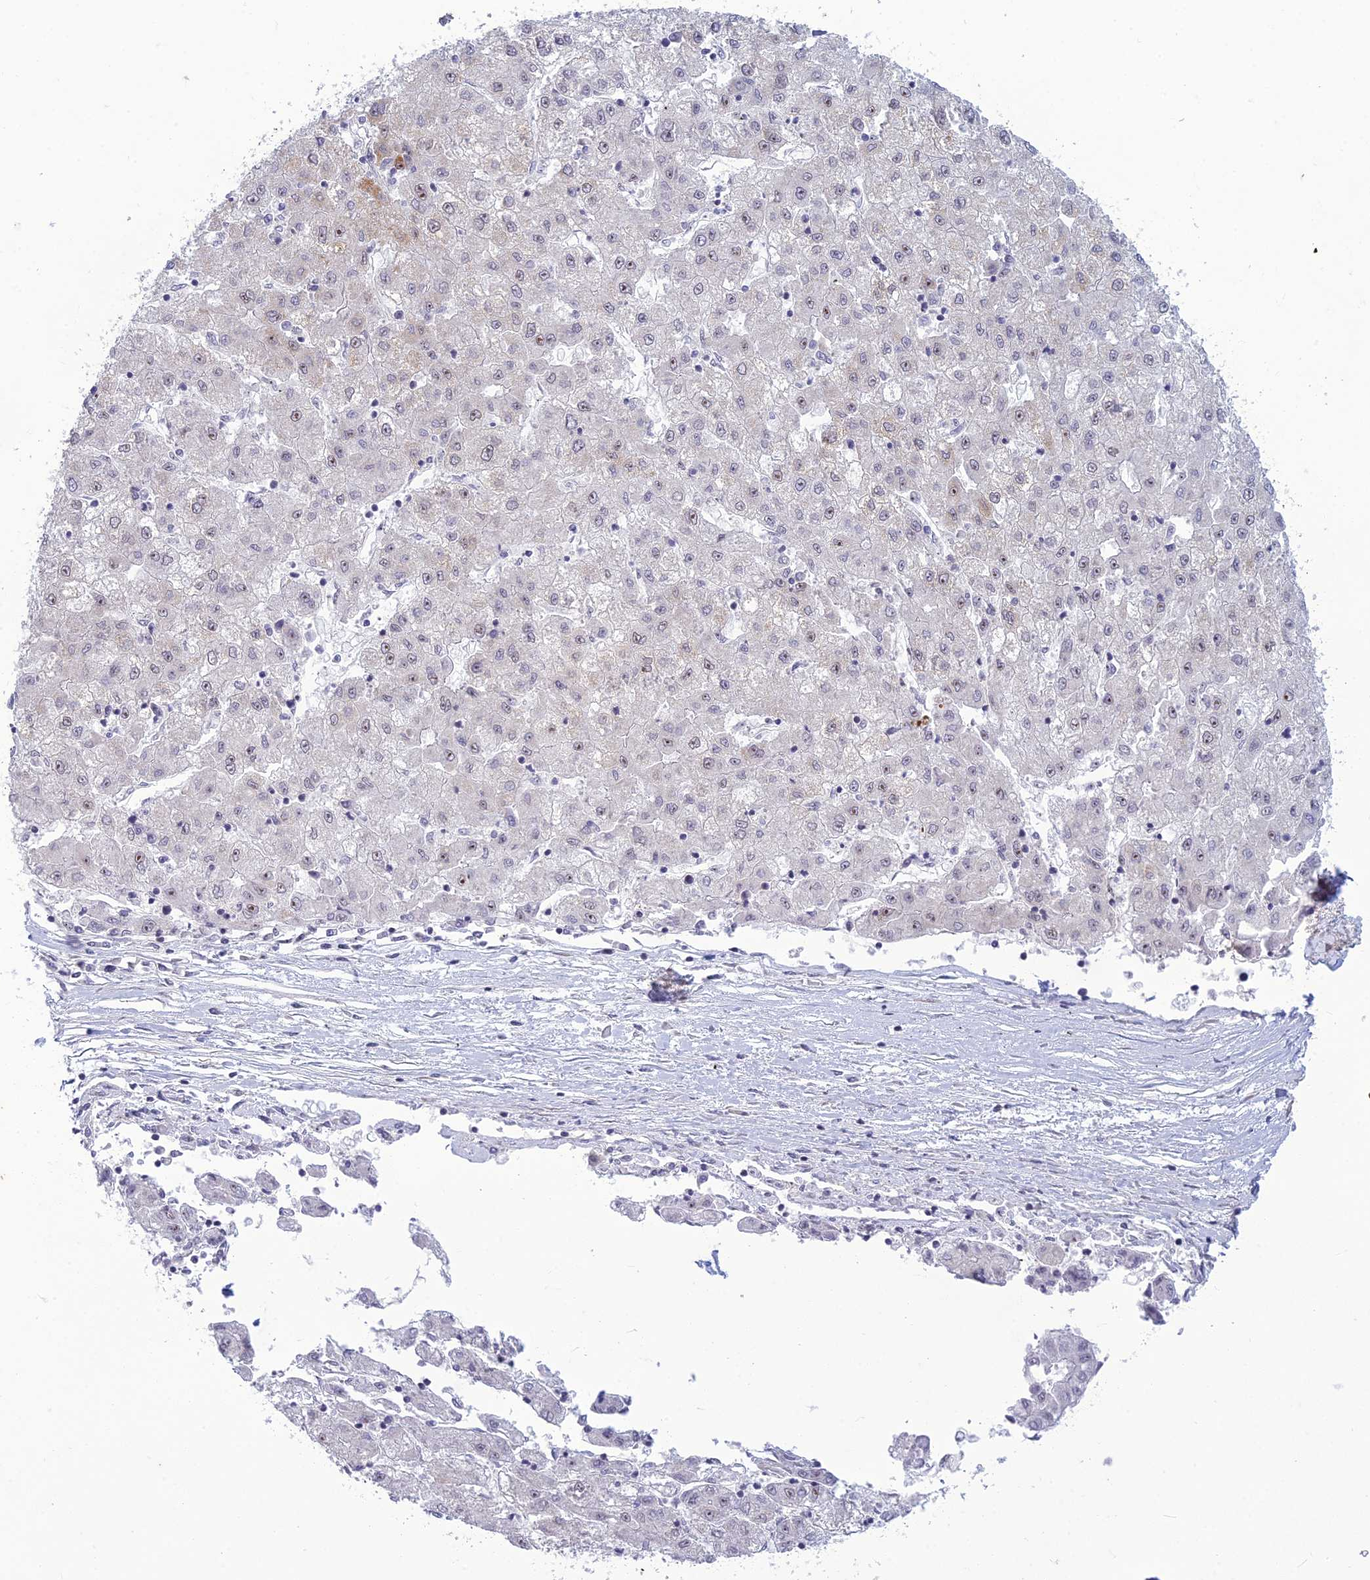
{"staining": {"intensity": "moderate", "quantity": "25%-75%", "location": "cytoplasmic/membranous,nuclear"}, "tissue": "liver cancer", "cell_type": "Tumor cells", "image_type": "cancer", "snomed": [{"axis": "morphology", "description": "Carcinoma, Hepatocellular, NOS"}, {"axis": "topography", "description": "Liver"}], "caption": "Liver cancer (hepatocellular carcinoma) stained with DAB (3,3'-diaminobenzidine) immunohistochemistry (IHC) demonstrates medium levels of moderate cytoplasmic/membranous and nuclear positivity in about 25%-75% of tumor cells. The staining was performed using DAB, with brown indicating positive protein expression. Nuclei are stained blue with hematoxylin.", "gene": "DTX2", "patient": {"sex": "male", "age": 72}}